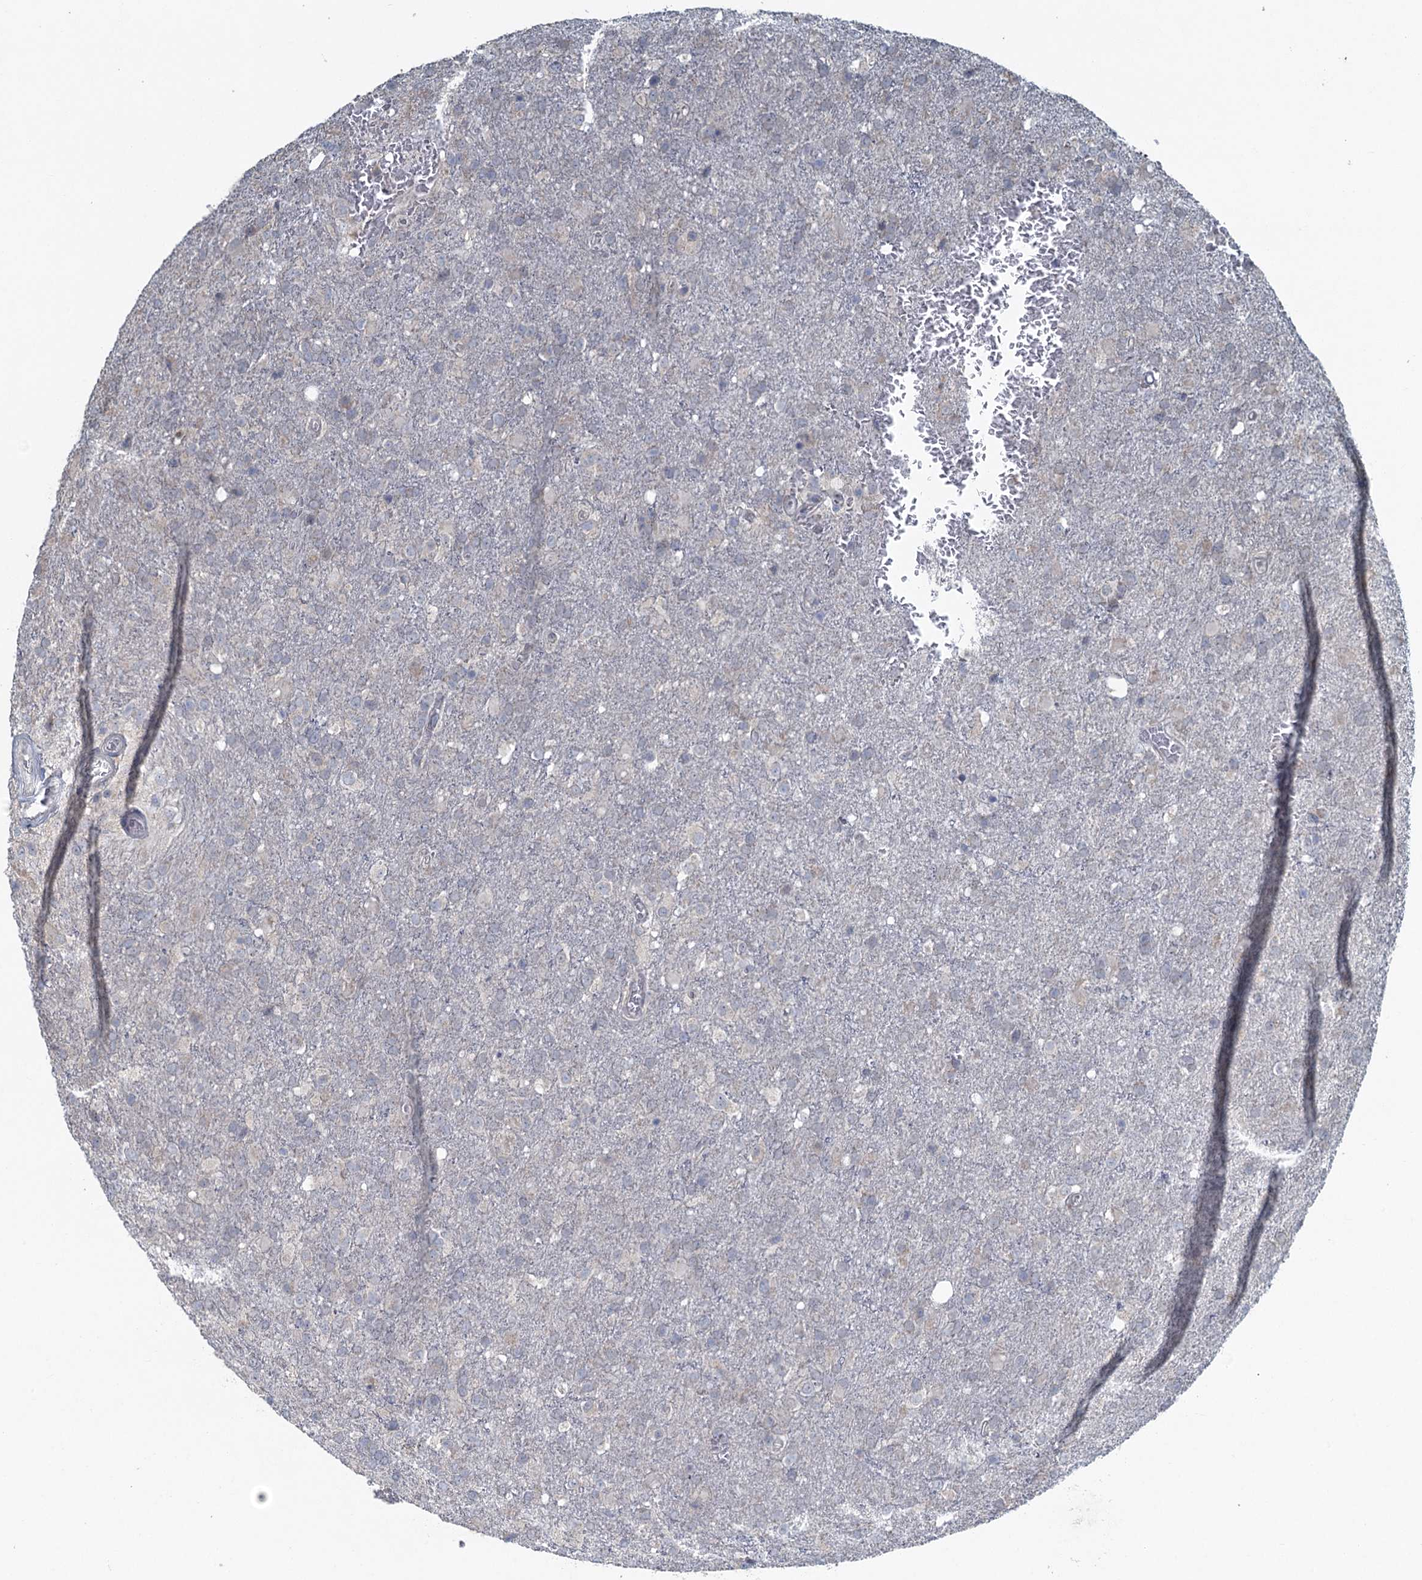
{"staining": {"intensity": "negative", "quantity": "none", "location": "none"}, "tissue": "glioma", "cell_type": "Tumor cells", "image_type": "cancer", "snomed": [{"axis": "morphology", "description": "Glioma, malignant, High grade"}, {"axis": "topography", "description": "Brain"}], "caption": "Human glioma stained for a protein using immunohistochemistry displays no positivity in tumor cells.", "gene": "TEX35", "patient": {"sex": "female", "age": 74}}